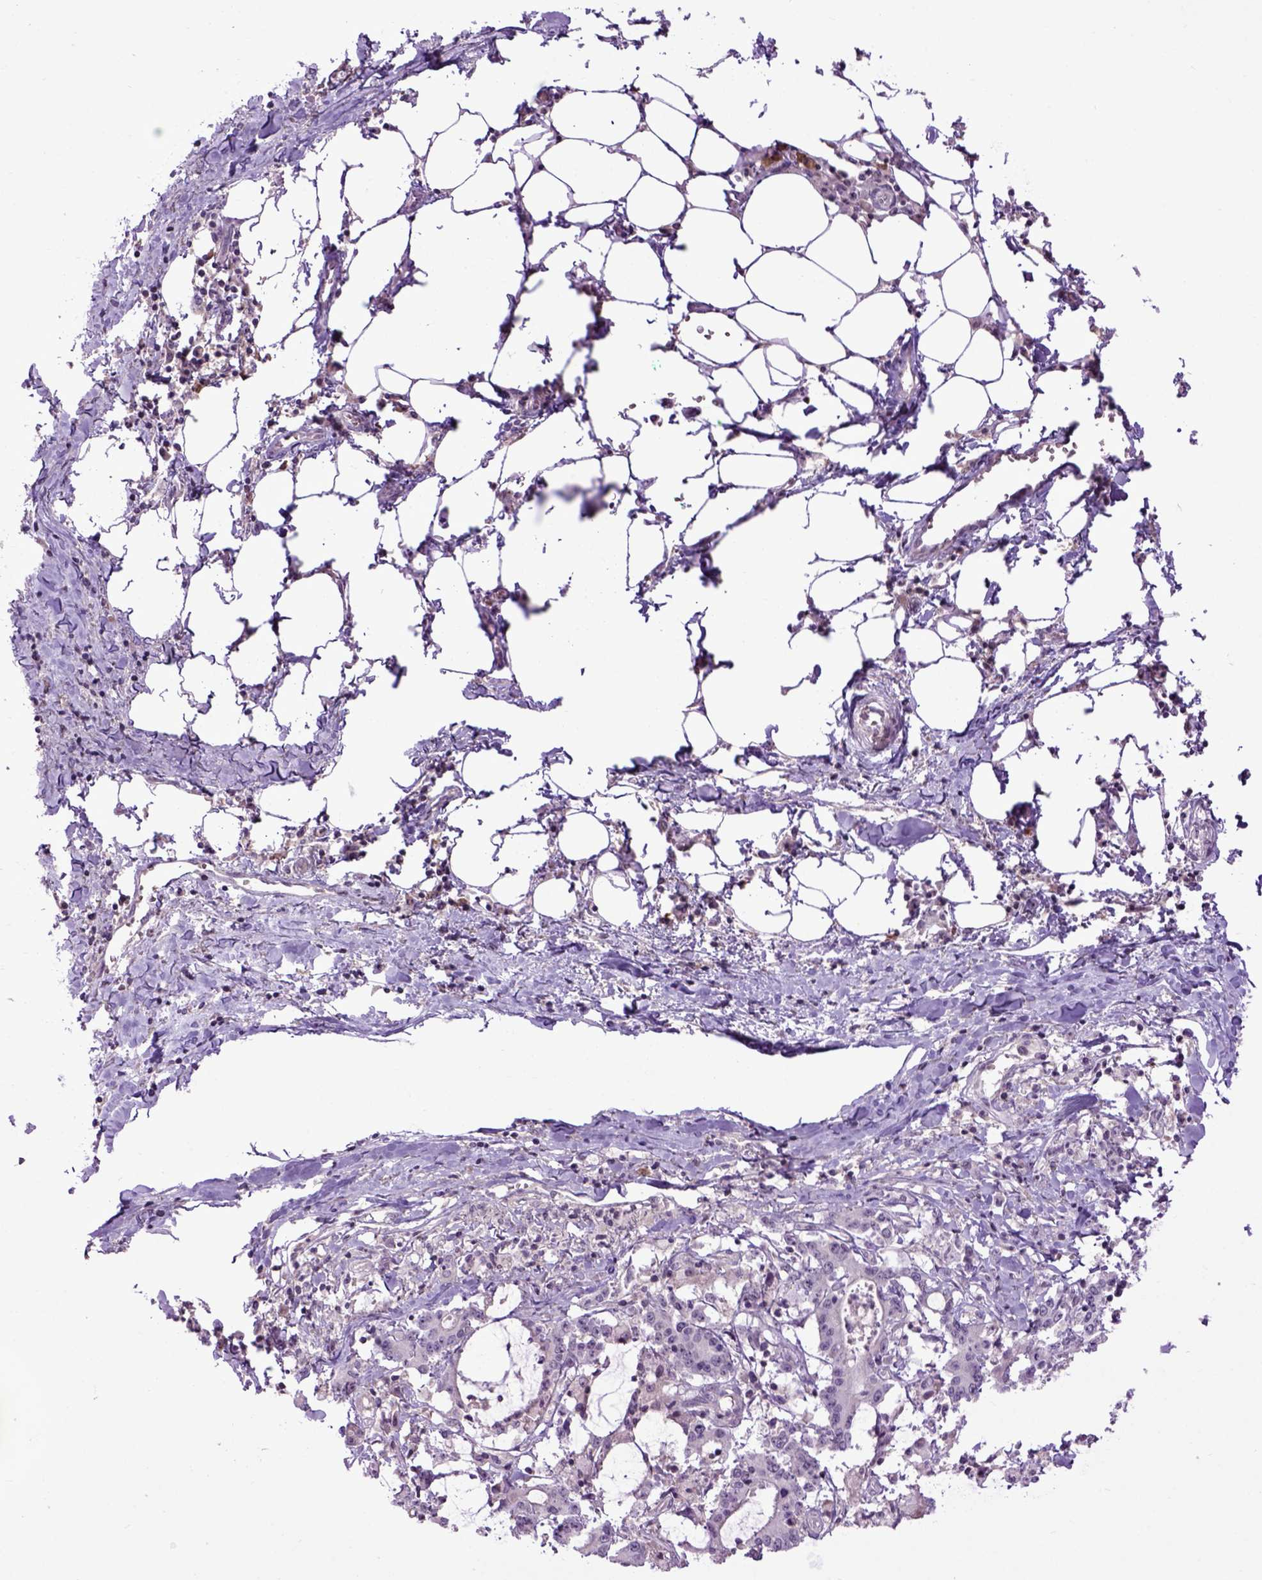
{"staining": {"intensity": "negative", "quantity": "none", "location": "none"}, "tissue": "stomach cancer", "cell_type": "Tumor cells", "image_type": "cancer", "snomed": [{"axis": "morphology", "description": "Adenocarcinoma, NOS"}, {"axis": "topography", "description": "Stomach, upper"}], "caption": "High power microscopy photomicrograph of an immunohistochemistry micrograph of stomach cancer (adenocarcinoma), revealing no significant staining in tumor cells.", "gene": "EMILIN3", "patient": {"sex": "male", "age": 68}}